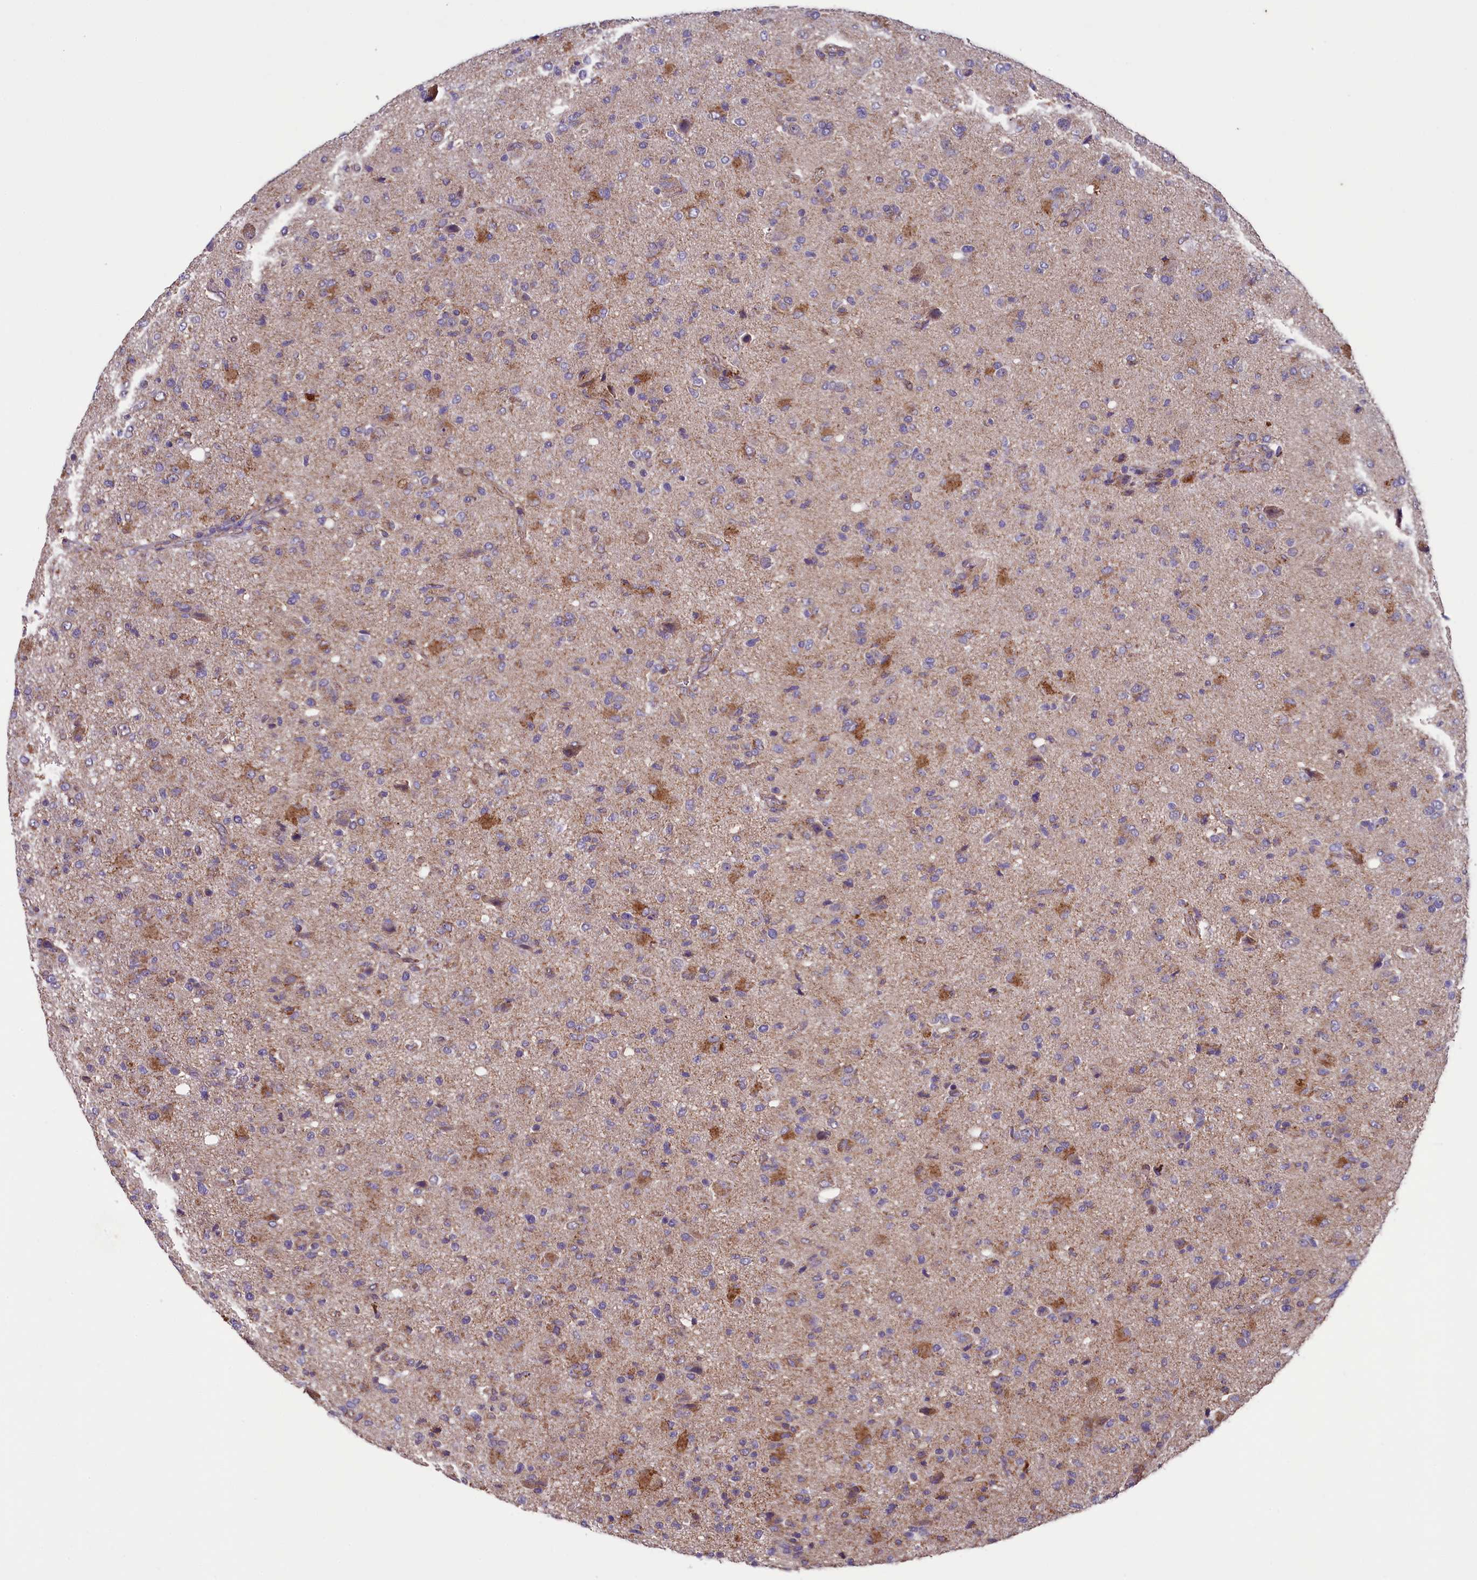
{"staining": {"intensity": "negative", "quantity": "none", "location": "none"}, "tissue": "glioma", "cell_type": "Tumor cells", "image_type": "cancer", "snomed": [{"axis": "morphology", "description": "Glioma, malignant, High grade"}, {"axis": "topography", "description": "Brain"}], "caption": "Tumor cells are negative for brown protein staining in glioma.", "gene": "ACAD8", "patient": {"sex": "female", "age": 57}}